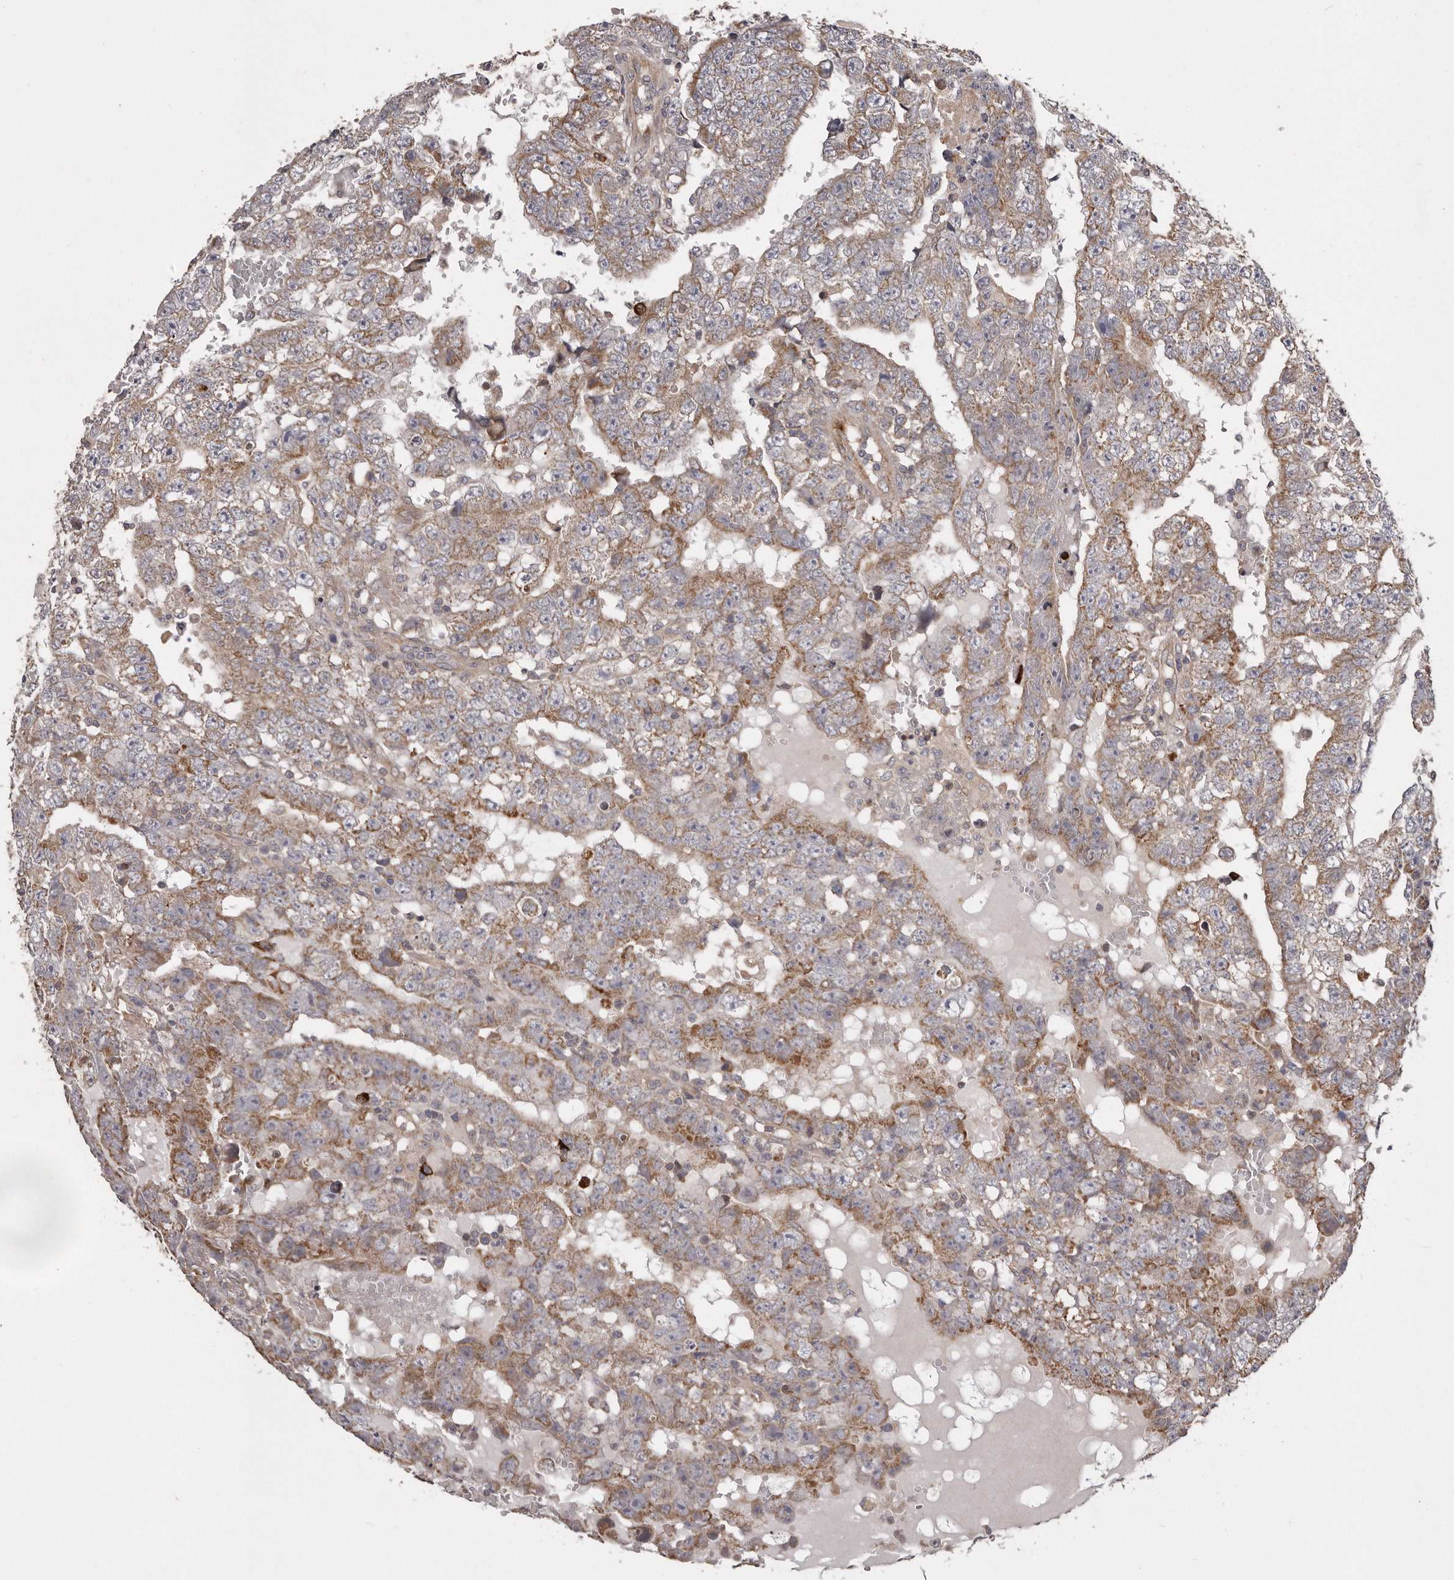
{"staining": {"intensity": "moderate", "quantity": ">75%", "location": "cytoplasmic/membranous"}, "tissue": "testis cancer", "cell_type": "Tumor cells", "image_type": "cancer", "snomed": [{"axis": "morphology", "description": "Carcinoma, Embryonal, NOS"}, {"axis": "topography", "description": "Testis"}], "caption": "There is medium levels of moderate cytoplasmic/membranous expression in tumor cells of testis embryonal carcinoma, as demonstrated by immunohistochemical staining (brown color).", "gene": "ARMCX1", "patient": {"sex": "male", "age": 25}}